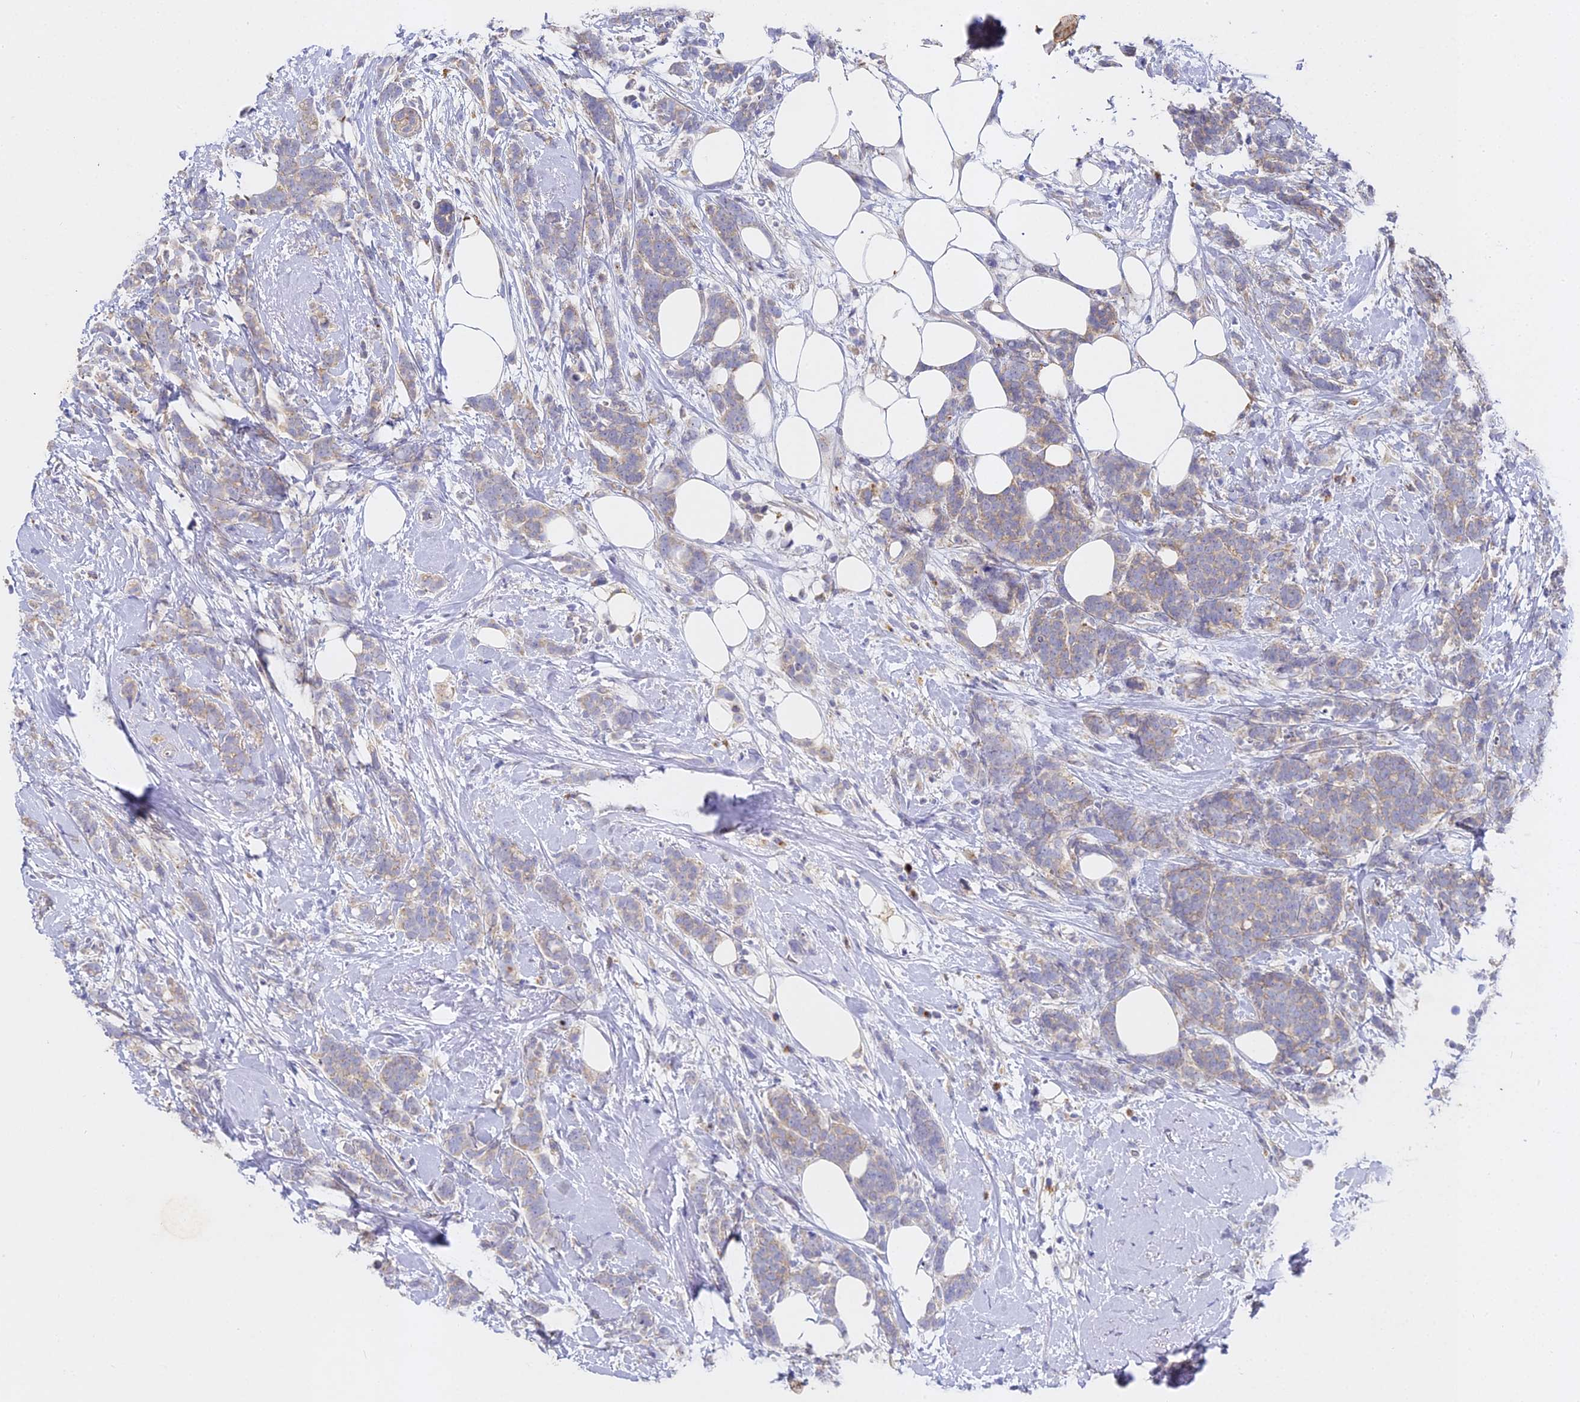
{"staining": {"intensity": "weak", "quantity": "<25%", "location": "cytoplasmic/membranous"}, "tissue": "breast cancer", "cell_type": "Tumor cells", "image_type": "cancer", "snomed": [{"axis": "morphology", "description": "Lobular carcinoma"}, {"axis": "topography", "description": "Breast"}], "caption": "There is no significant staining in tumor cells of breast cancer (lobular carcinoma).", "gene": "DONSON", "patient": {"sex": "female", "age": 58}}